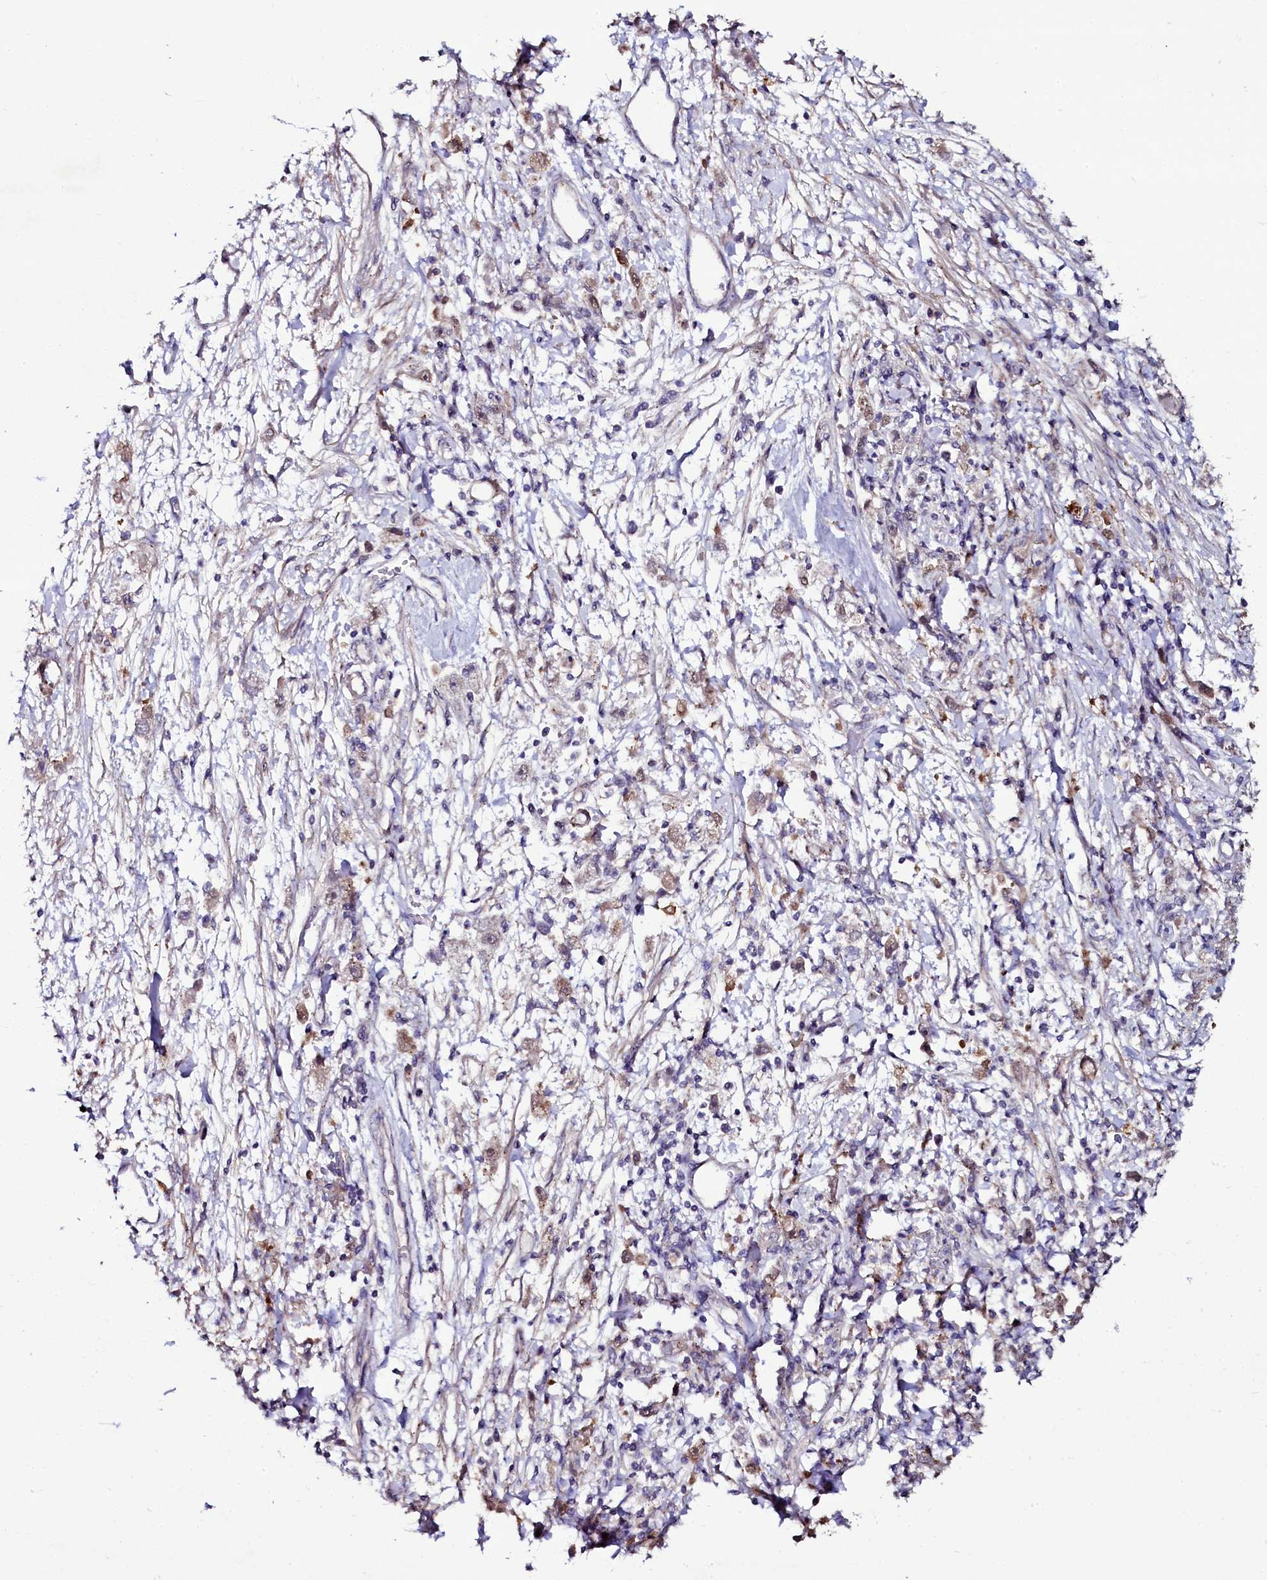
{"staining": {"intensity": "negative", "quantity": "none", "location": "none"}, "tissue": "stomach cancer", "cell_type": "Tumor cells", "image_type": "cancer", "snomed": [{"axis": "morphology", "description": "Adenocarcinoma, NOS"}, {"axis": "topography", "description": "Stomach"}], "caption": "An immunohistochemistry micrograph of stomach cancer is shown. There is no staining in tumor cells of stomach cancer. (Stains: DAB (3,3'-diaminobenzidine) IHC with hematoxylin counter stain, Microscopy: brightfield microscopy at high magnification).", "gene": "USPL1", "patient": {"sex": "female", "age": 59}}